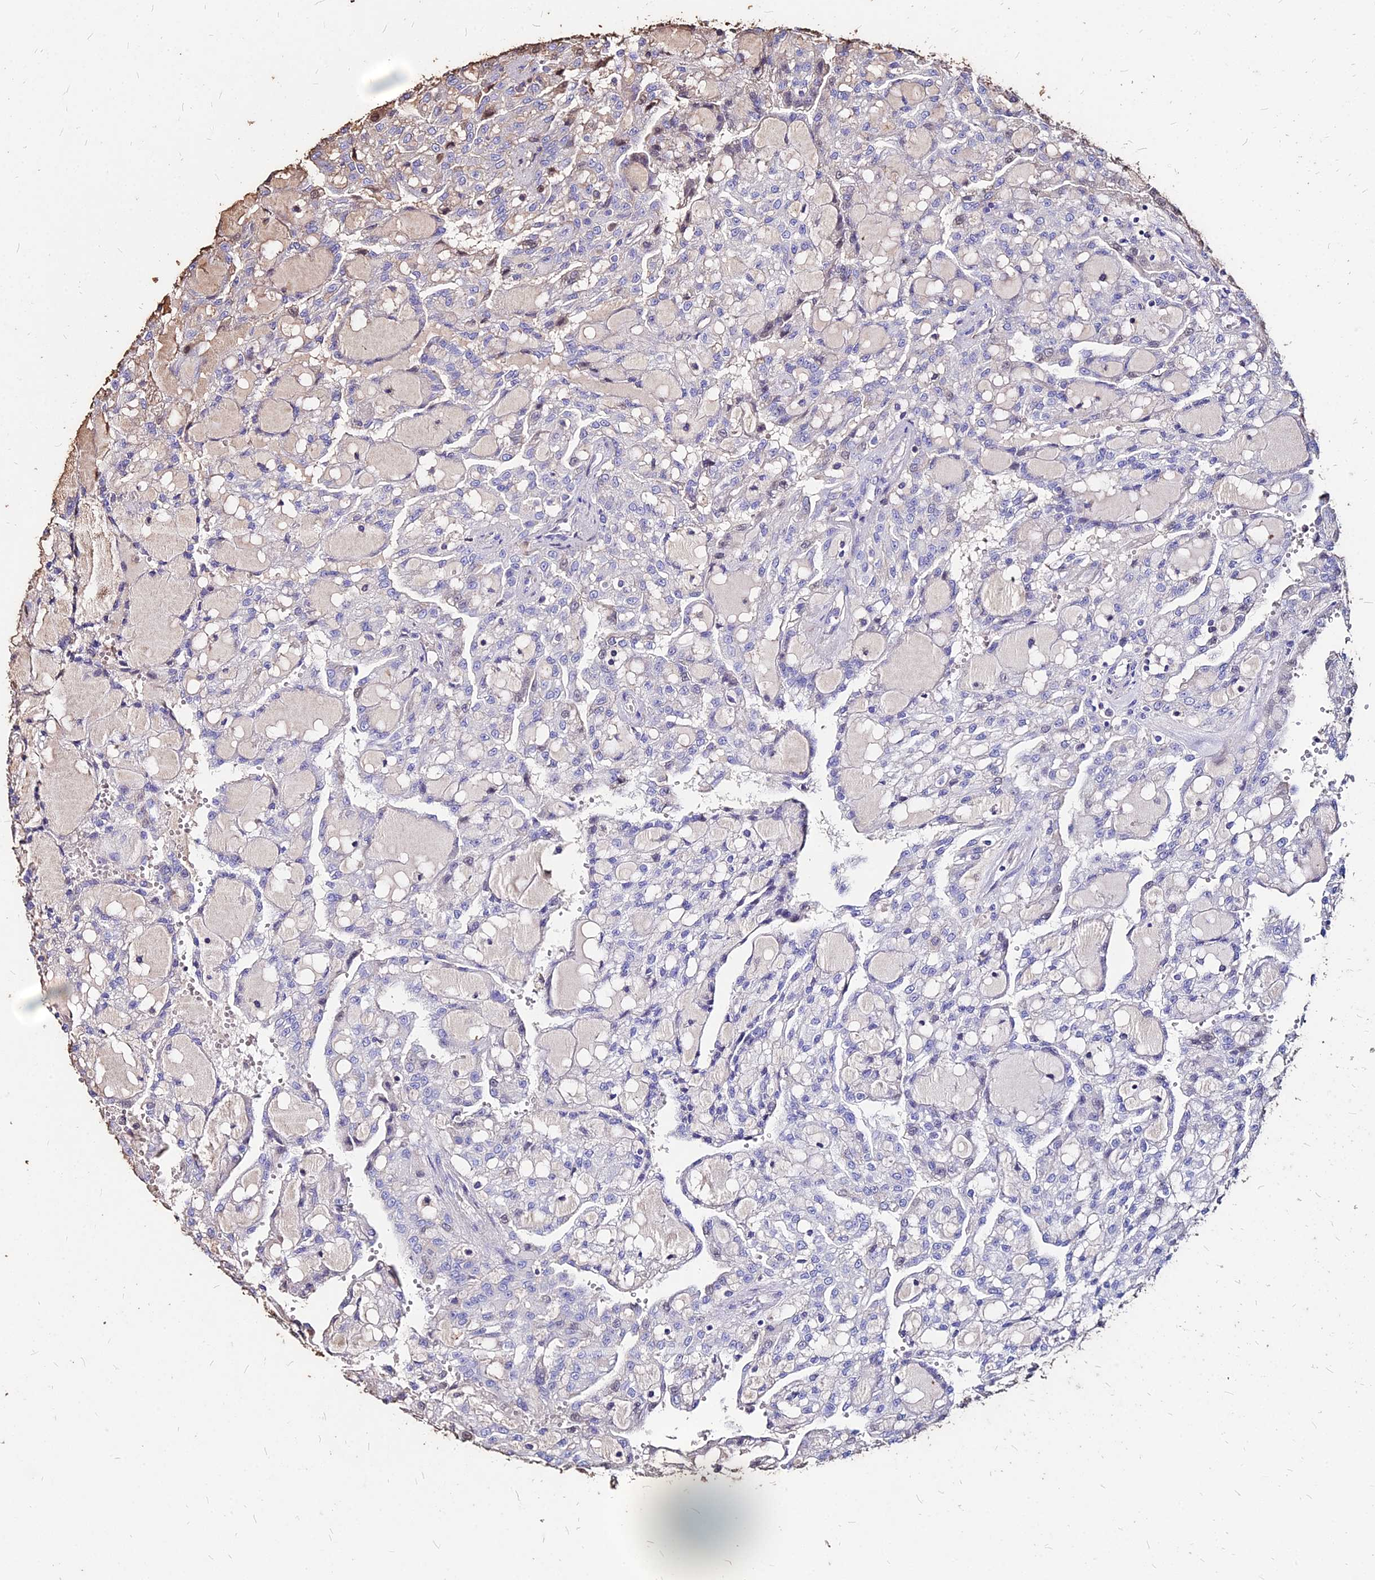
{"staining": {"intensity": "negative", "quantity": "none", "location": "none"}, "tissue": "renal cancer", "cell_type": "Tumor cells", "image_type": "cancer", "snomed": [{"axis": "morphology", "description": "Adenocarcinoma, NOS"}, {"axis": "topography", "description": "Kidney"}], "caption": "Human renal cancer stained for a protein using IHC displays no positivity in tumor cells.", "gene": "NME5", "patient": {"sex": "male", "age": 63}}